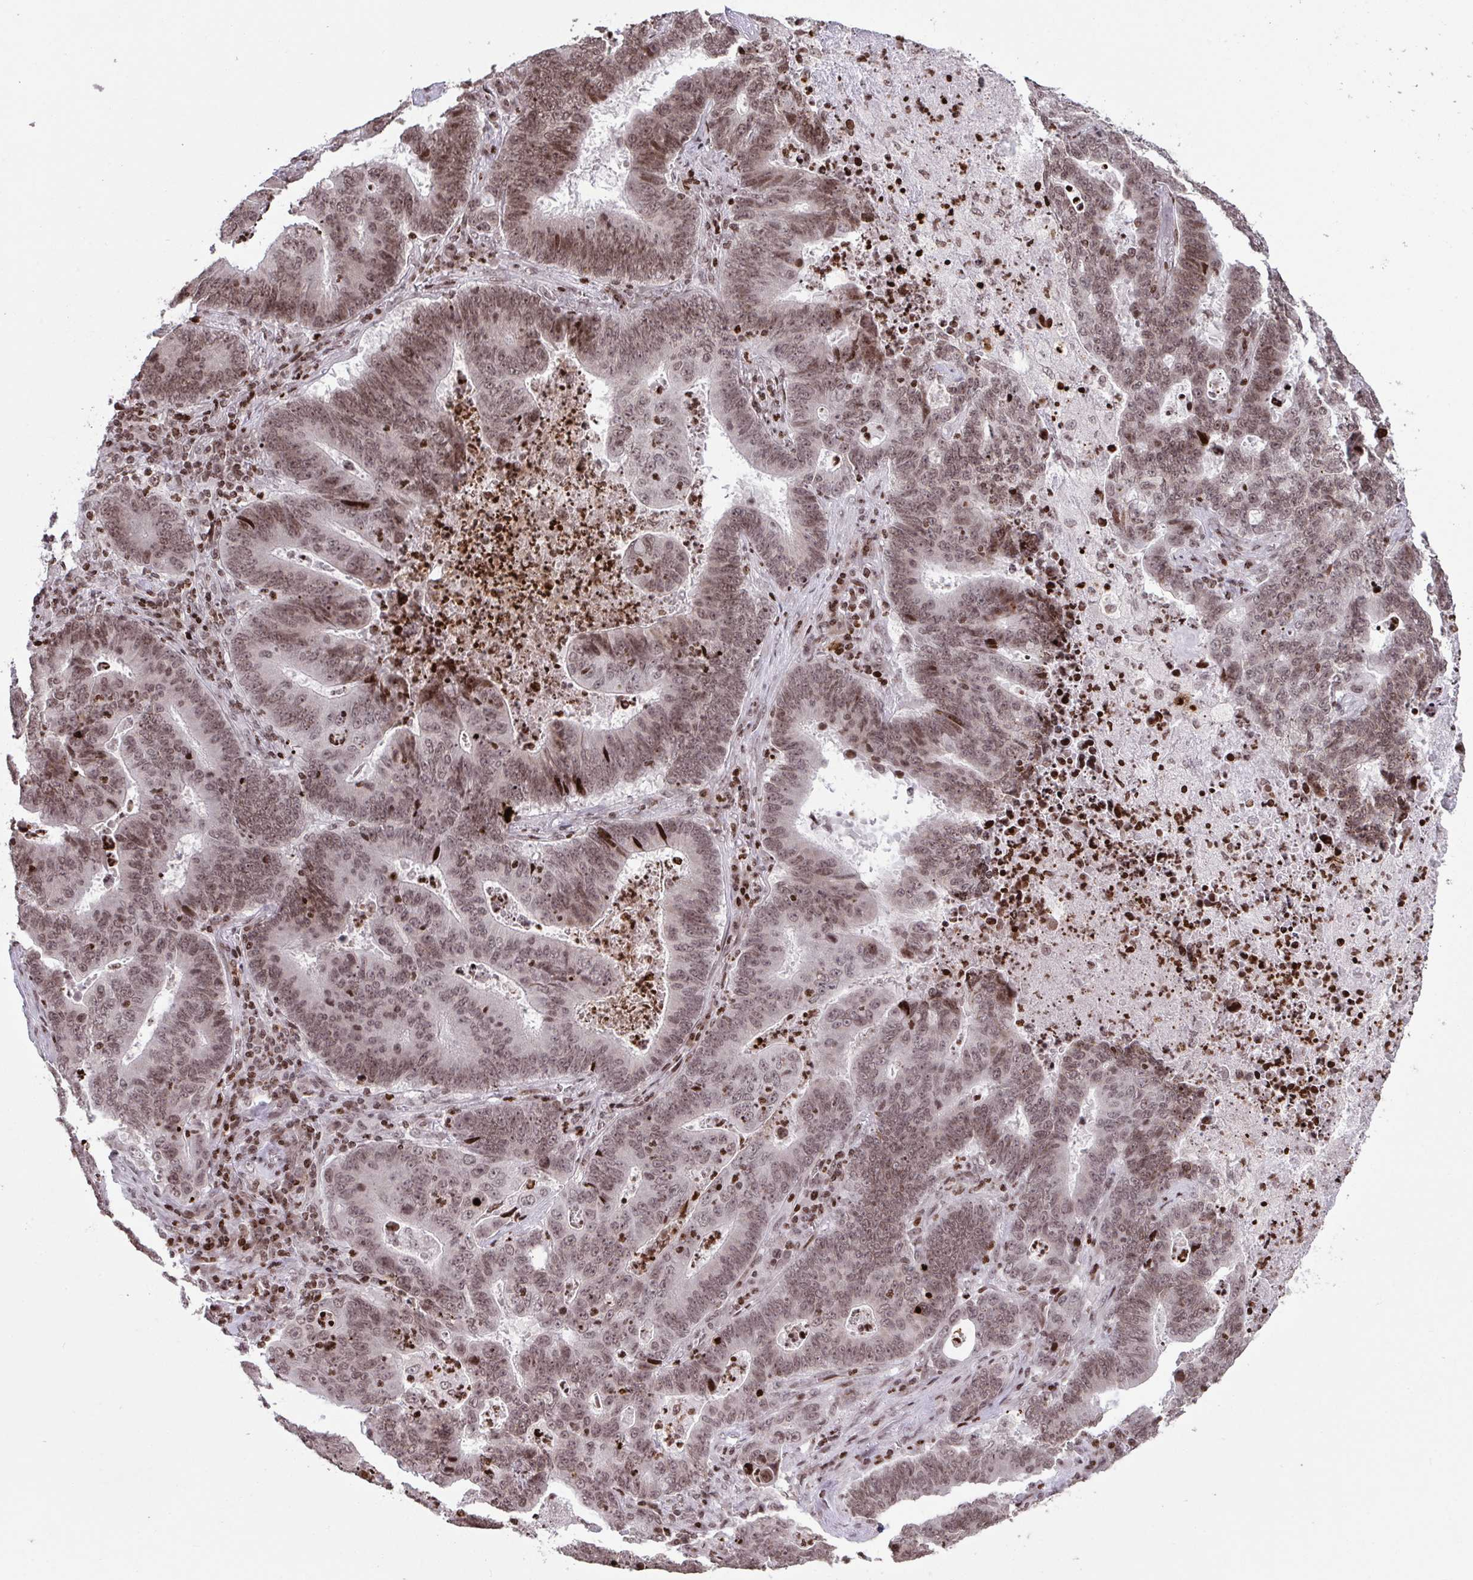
{"staining": {"intensity": "moderate", "quantity": ">75%", "location": "nuclear"}, "tissue": "lung cancer", "cell_type": "Tumor cells", "image_type": "cancer", "snomed": [{"axis": "morphology", "description": "Aneuploidy"}, {"axis": "morphology", "description": "Adenocarcinoma, NOS"}, {"axis": "morphology", "description": "Adenocarcinoma primary or metastatic"}, {"axis": "topography", "description": "Lung"}], "caption": "A high-resolution photomicrograph shows immunohistochemistry staining of lung cancer (adenocarcinoma primary or metastatic), which shows moderate nuclear positivity in approximately >75% of tumor cells. The protein is shown in brown color, while the nuclei are stained blue.", "gene": "NIP7", "patient": {"sex": "female", "age": 75}}